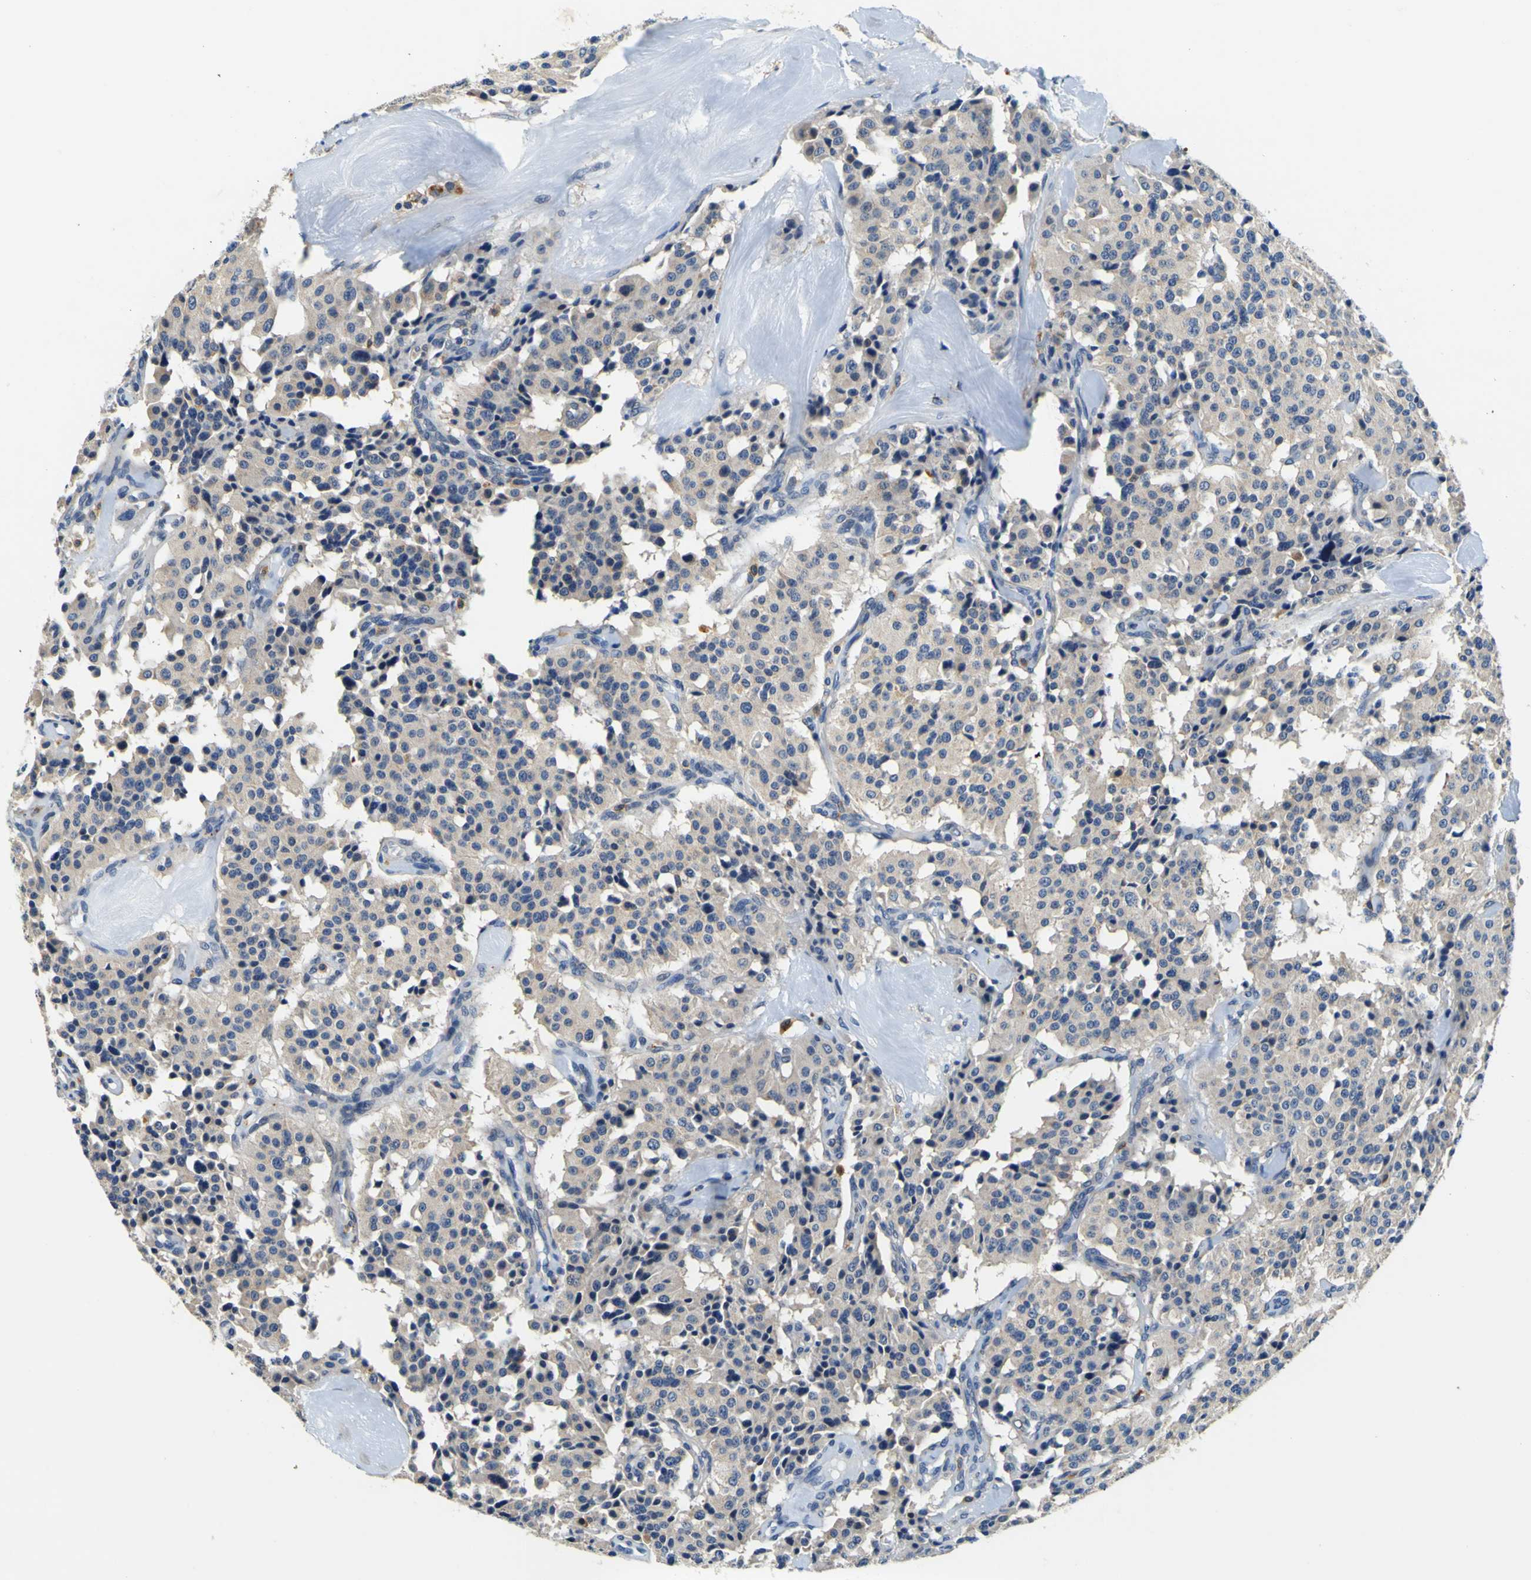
{"staining": {"intensity": "weak", "quantity": ">75%", "location": "cytoplasmic/membranous"}, "tissue": "carcinoid", "cell_type": "Tumor cells", "image_type": "cancer", "snomed": [{"axis": "morphology", "description": "Carcinoid, malignant, NOS"}, {"axis": "topography", "description": "Lung"}], "caption": "Carcinoid (malignant) tissue shows weak cytoplasmic/membranous staining in about >75% of tumor cells, visualized by immunohistochemistry. The staining is performed using DAB brown chromogen to label protein expression. The nuclei are counter-stained blue using hematoxylin.", "gene": "TNIK", "patient": {"sex": "male", "age": 30}}